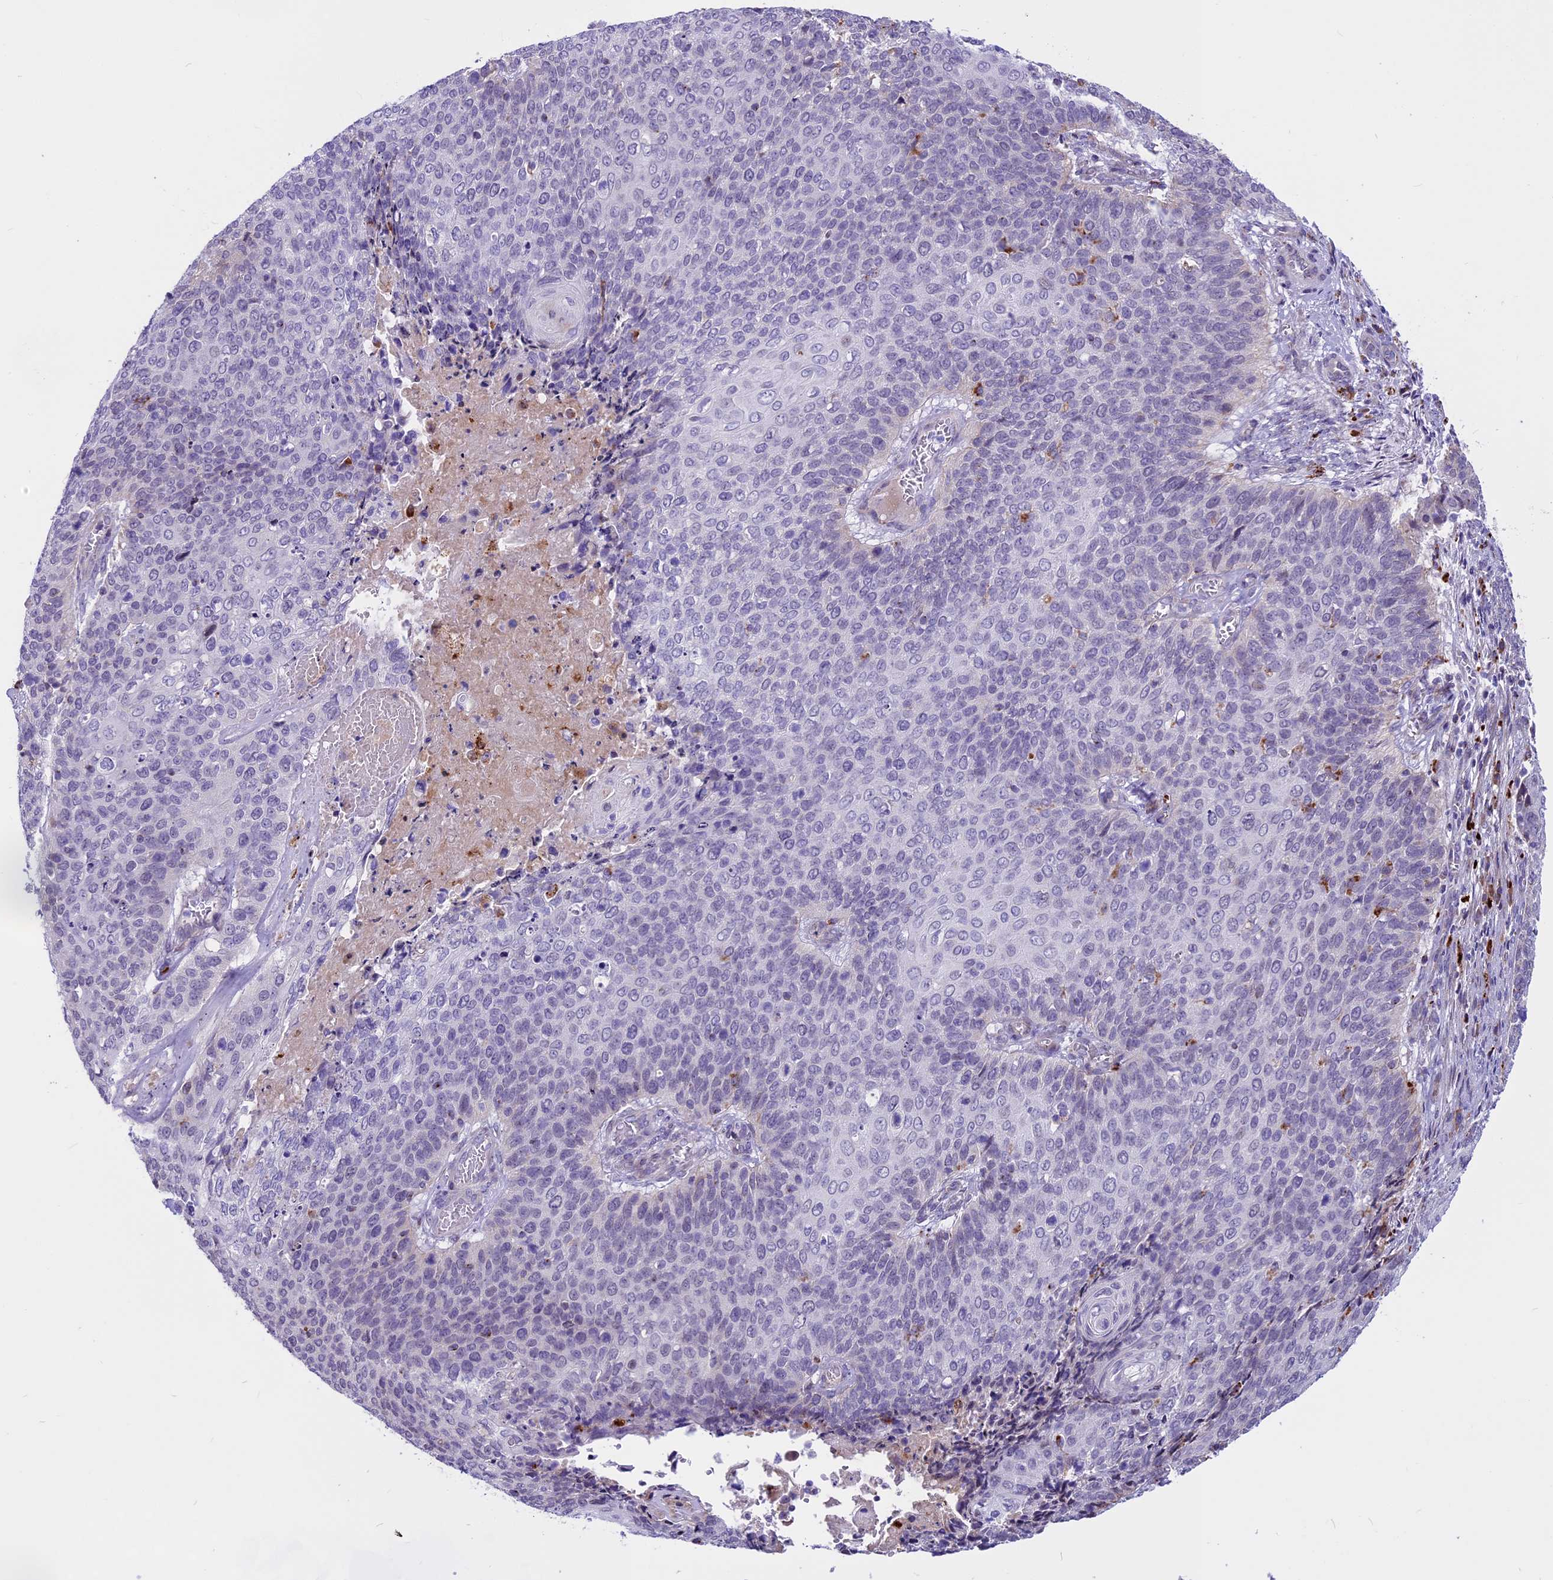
{"staining": {"intensity": "negative", "quantity": "none", "location": "none"}, "tissue": "cervical cancer", "cell_type": "Tumor cells", "image_type": "cancer", "snomed": [{"axis": "morphology", "description": "Squamous cell carcinoma, NOS"}, {"axis": "topography", "description": "Cervix"}], "caption": "Human cervical cancer stained for a protein using IHC demonstrates no expression in tumor cells.", "gene": "THRSP", "patient": {"sex": "female", "age": 39}}